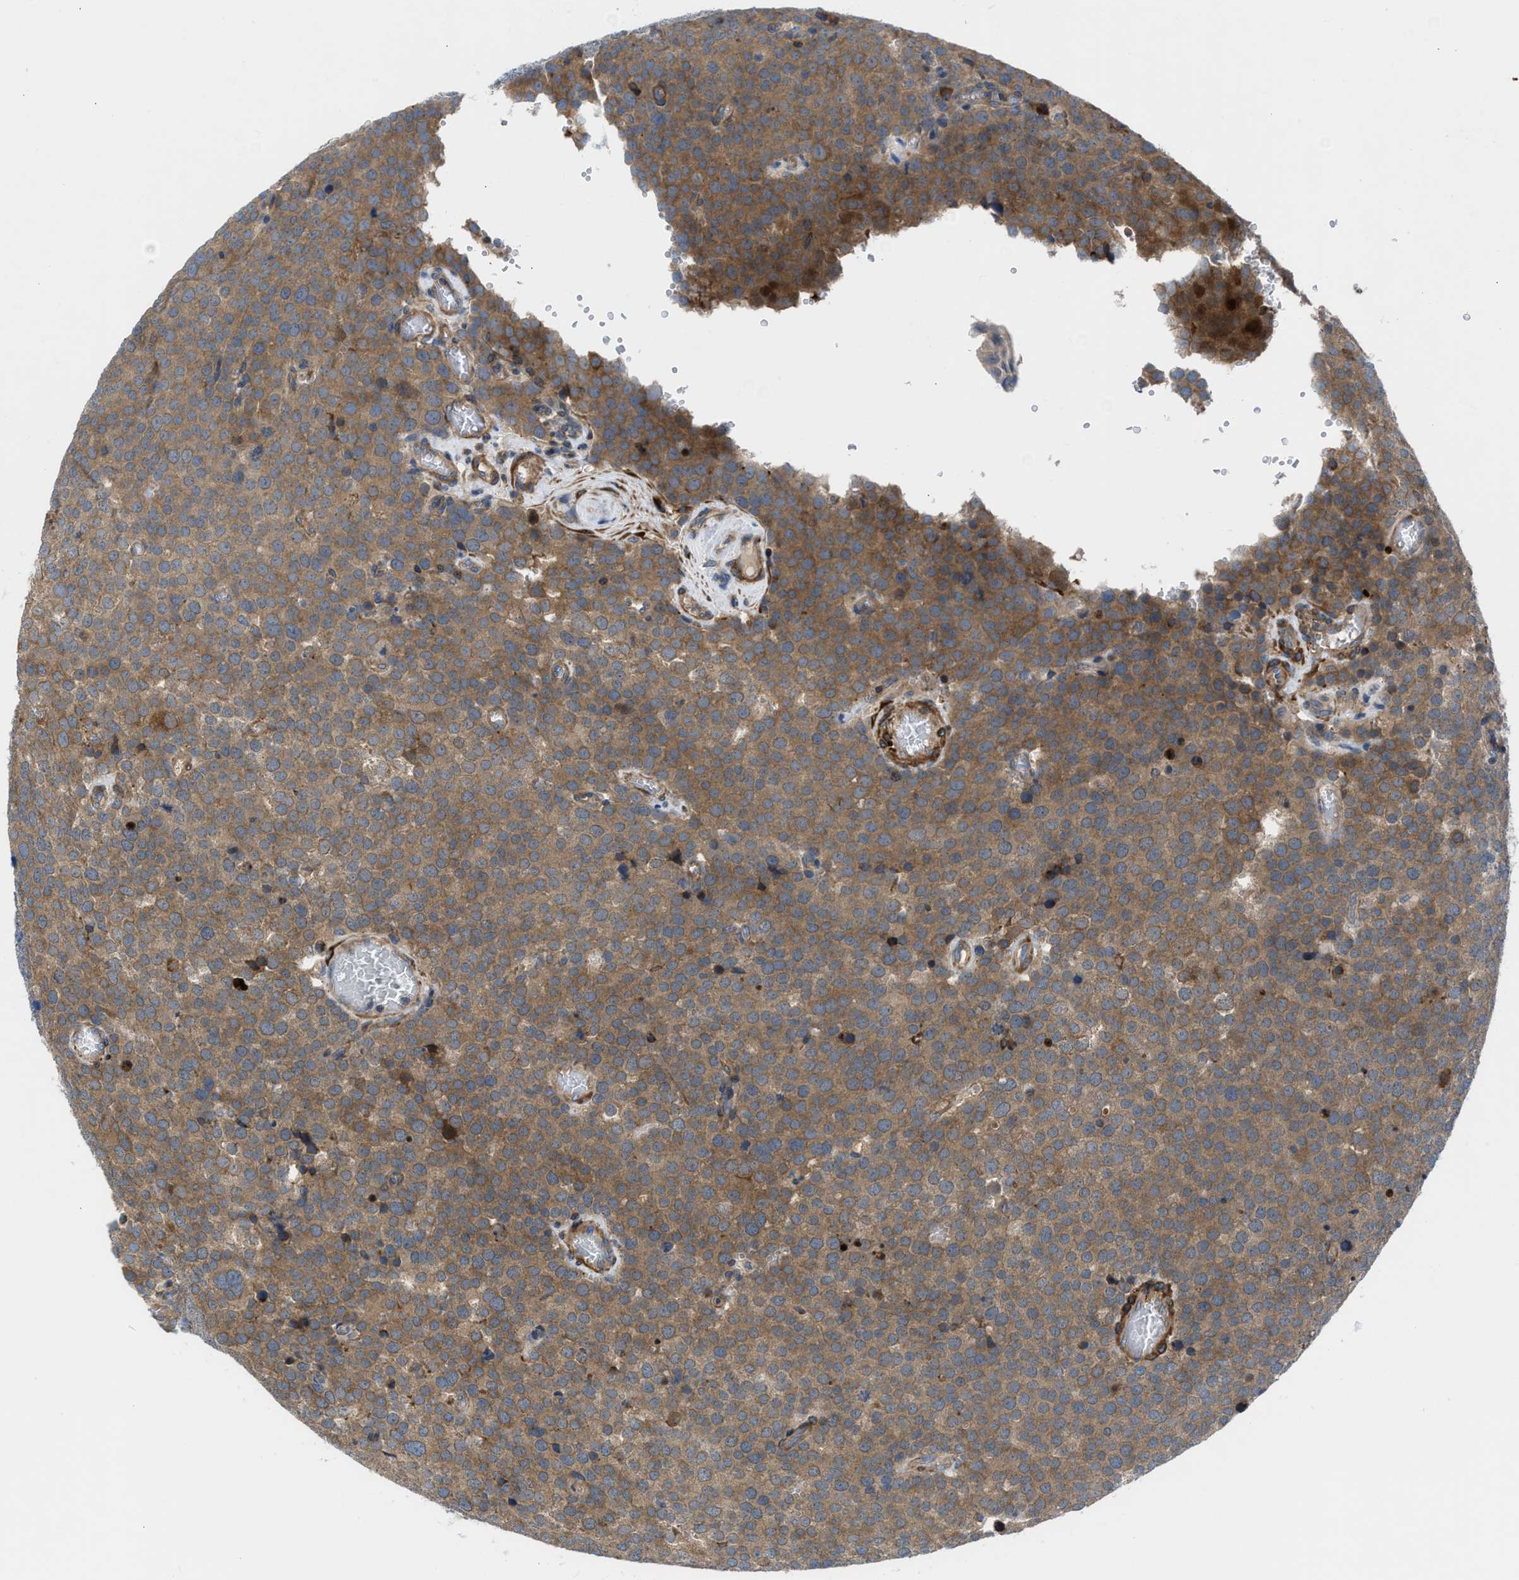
{"staining": {"intensity": "moderate", "quantity": ">75%", "location": "cytoplasmic/membranous"}, "tissue": "testis cancer", "cell_type": "Tumor cells", "image_type": "cancer", "snomed": [{"axis": "morphology", "description": "Normal tissue, NOS"}, {"axis": "morphology", "description": "Seminoma, NOS"}, {"axis": "topography", "description": "Testis"}], "caption": "Immunohistochemical staining of testis seminoma shows medium levels of moderate cytoplasmic/membranous protein expression in about >75% of tumor cells.", "gene": "CHKB", "patient": {"sex": "male", "age": 71}}